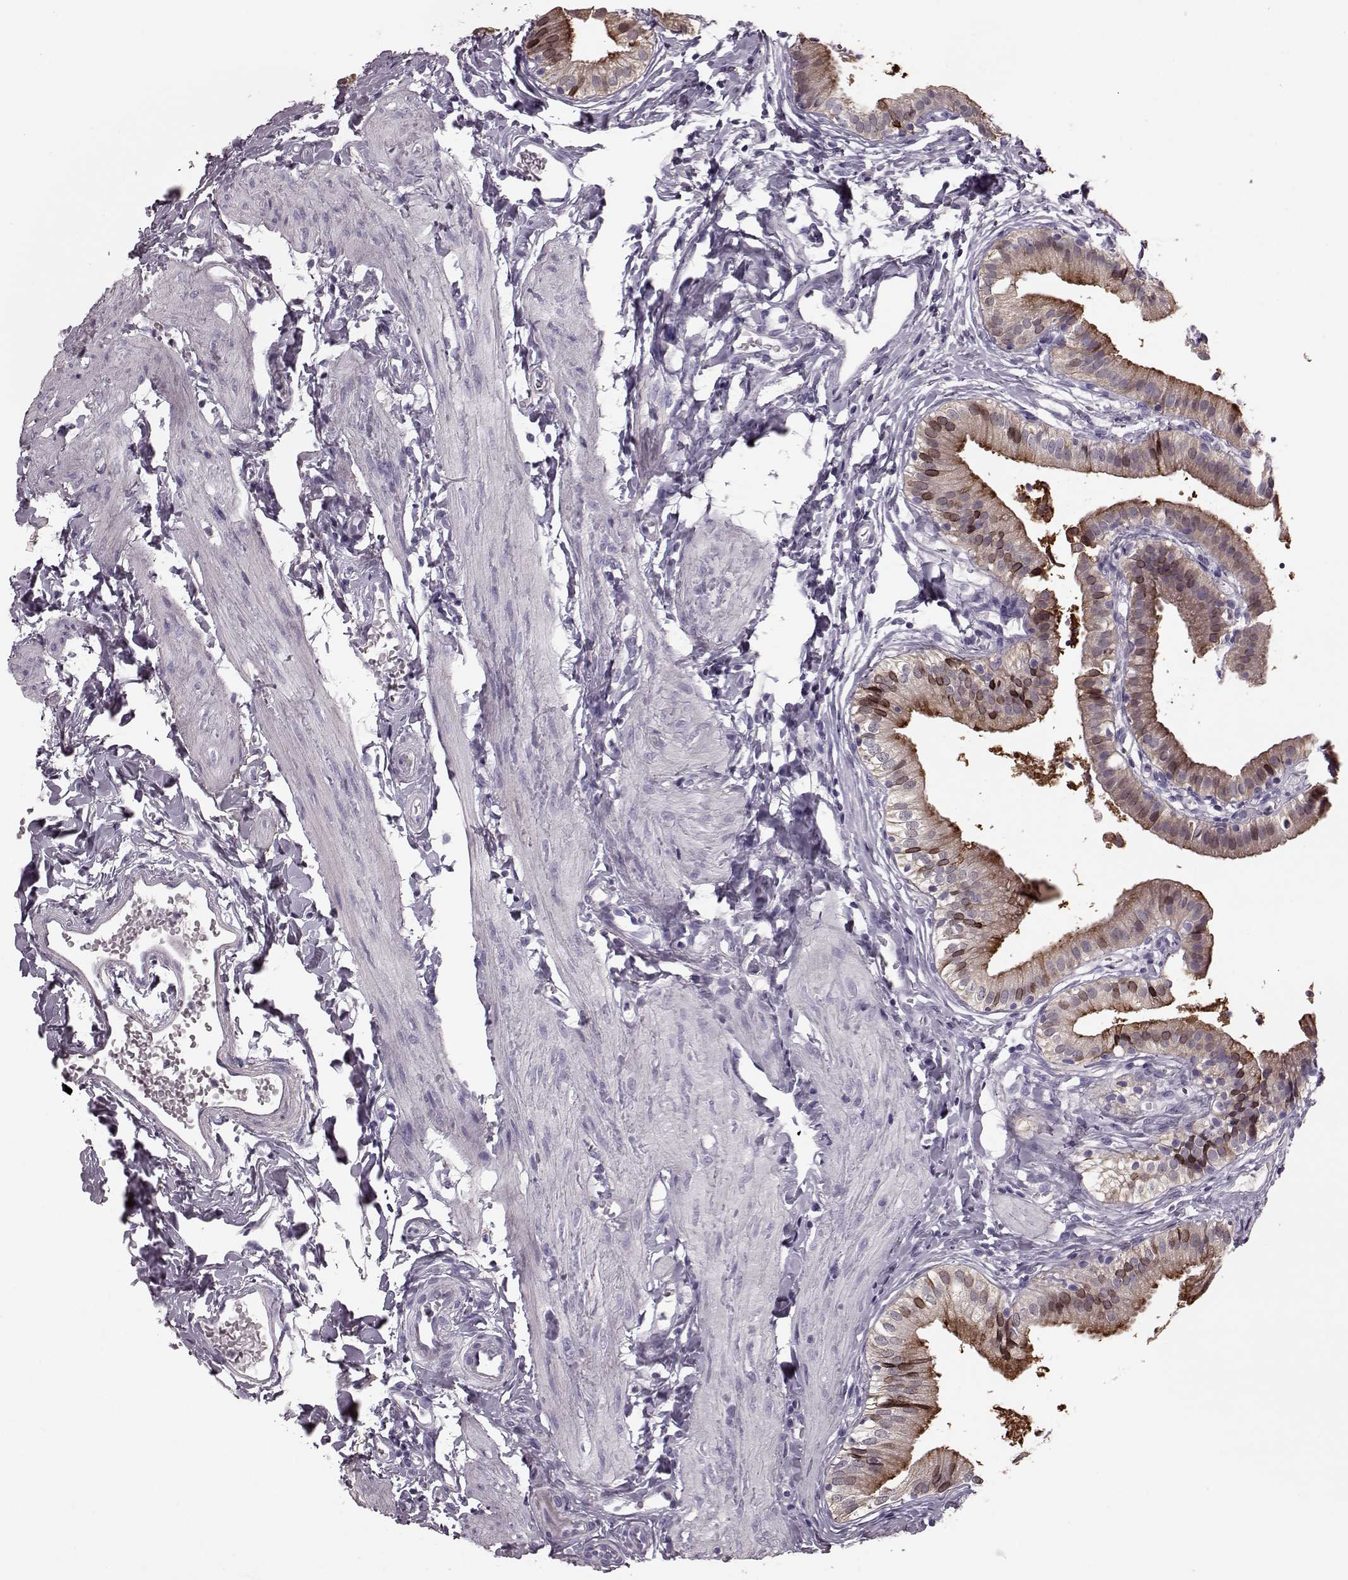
{"staining": {"intensity": "moderate", "quantity": "<25%", "location": "cytoplasmic/membranous,nuclear"}, "tissue": "gallbladder", "cell_type": "Glandular cells", "image_type": "normal", "snomed": [{"axis": "morphology", "description": "Normal tissue, NOS"}, {"axis": "topography", "description": "Gallbladder"}], "caption": "Normal gallbladder shows moderate cytoplasmic/membranous,nuclear staining in approximately <25% of glandular cells The protein is shown in brown color, while the nuclei are stained blue..", "gene": "CST7", "patient": {"sex": "female", "age": 47}}